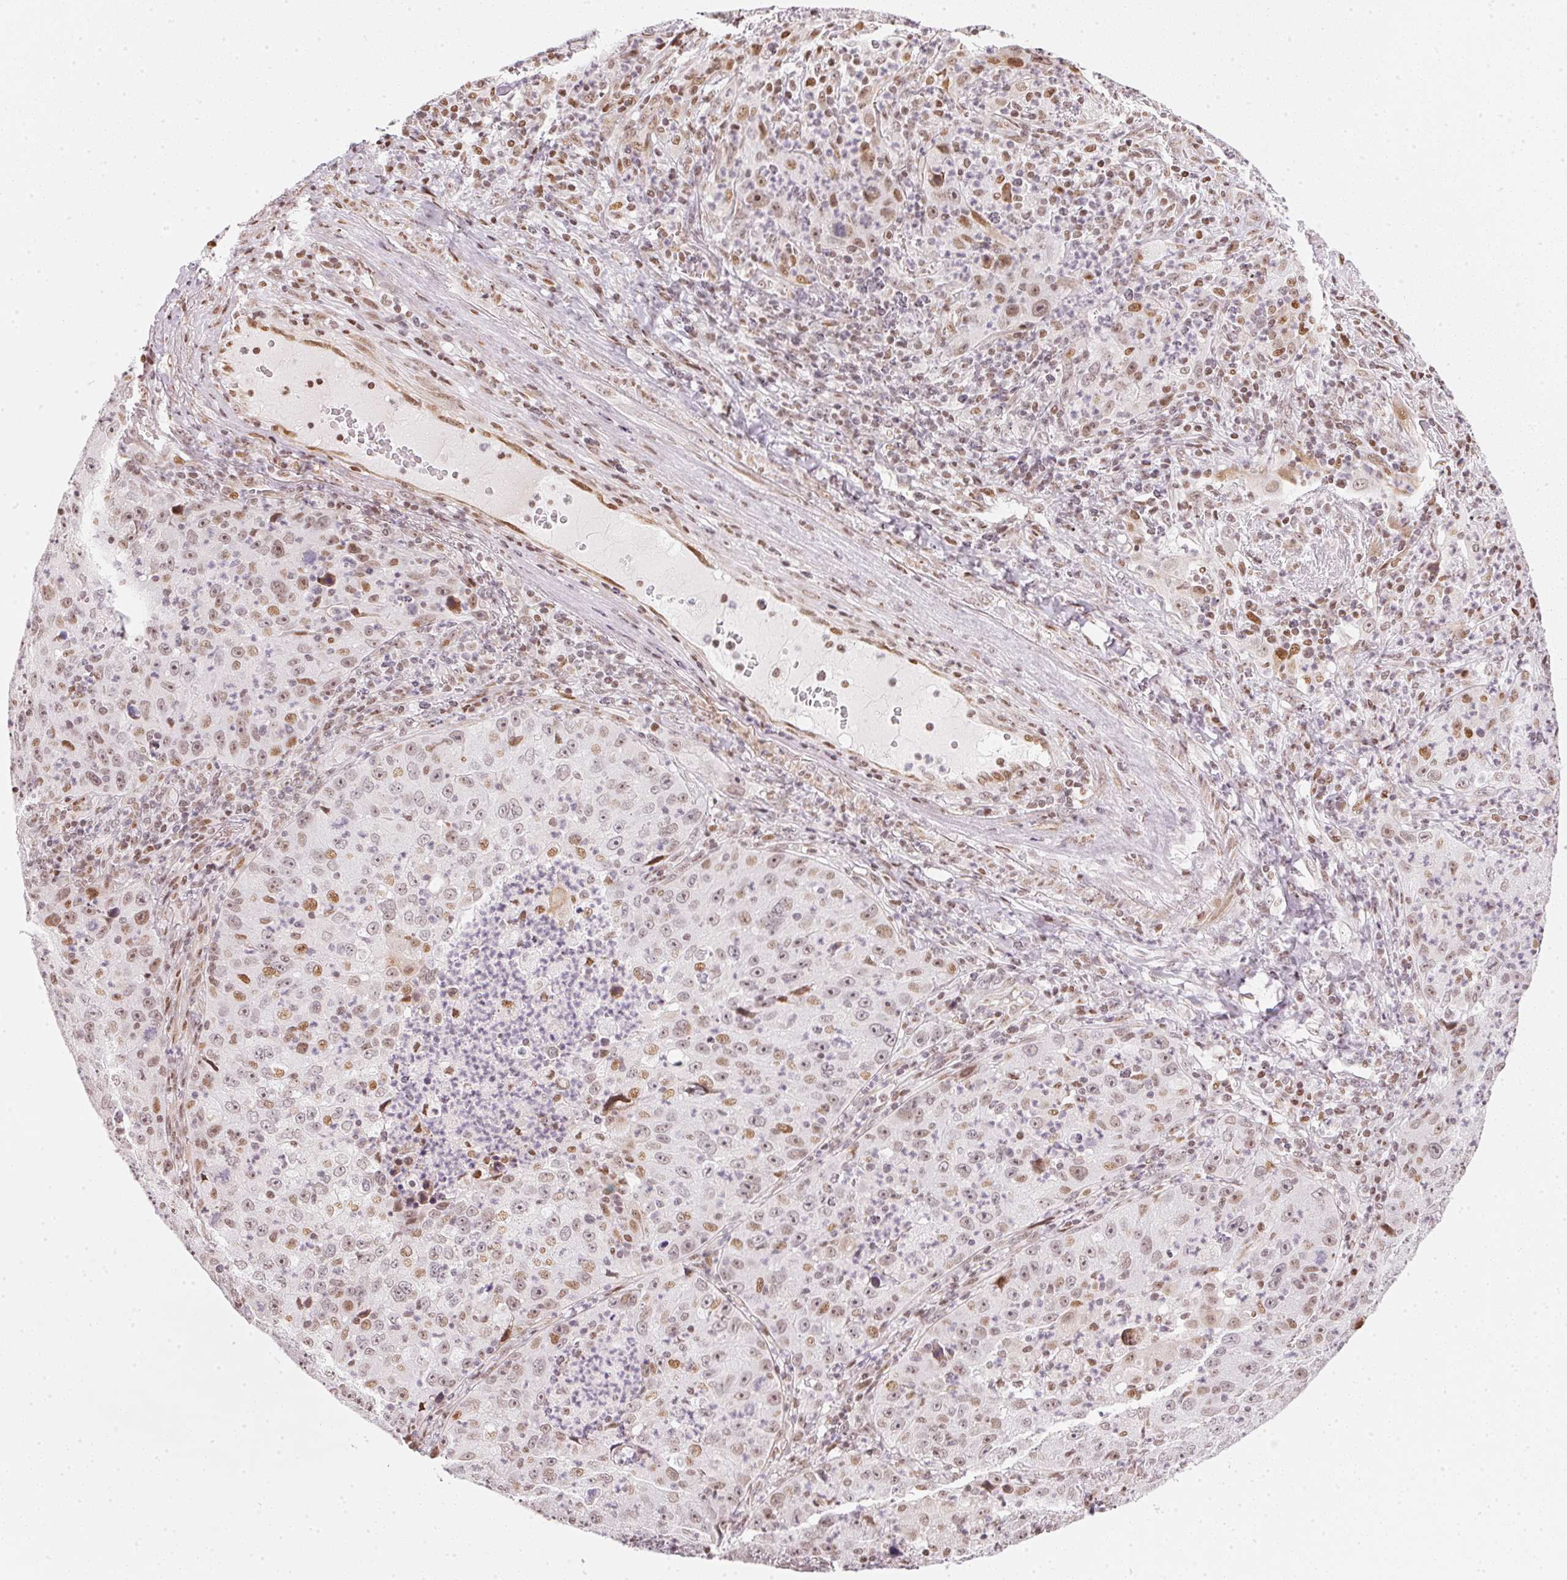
{"staining": {"intensity": "moderate", "quantity": "<25%", "location": "nuclear"}, "tissue": "lung cancer", "cell_type": "Tumor cells", "image_type": "cancer", "snomed": [{"axis": "morphology", "description": "Squamous cell carcinoma, NOS"}, {"axis": "topography", "description": "Lung"}], "caption": "Lung cancer (squamous cell carcinoma) stained with a brown dye exhibits moderate nuclear positive staining in approximately <25% of tumor cells.", "gene": "KAT6A", "patient": {"sex": "male", "age": 71}}